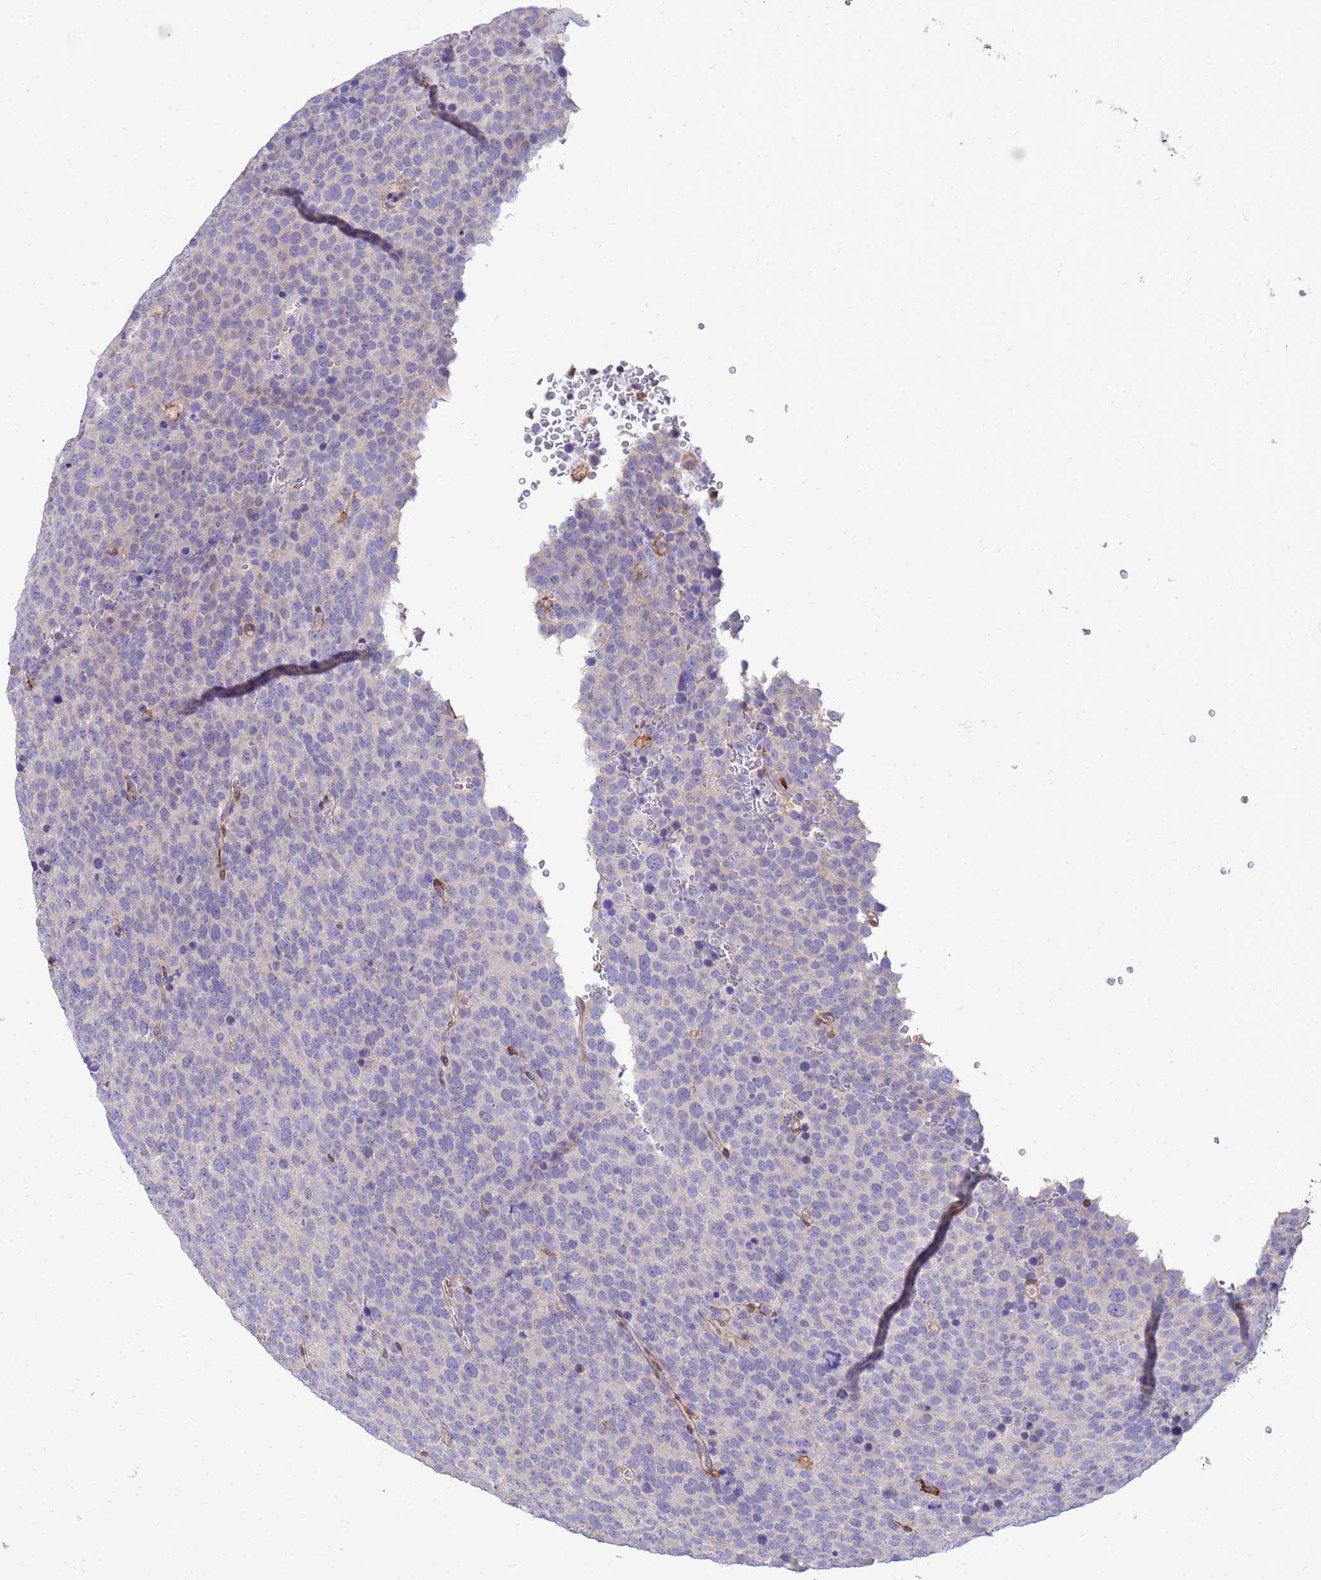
{"staining": {"intensity": "negative", "quantity": "none", "location": "none"}, "tissue": "testis cancer", "cell_type": "Tumor cells", "image_type": "cancer", "snomed": [{"axis": "morphology", "description": "Seminoma, NOS"}, {"axis": "topography", "description": "Testis"}], "caption": "Testis cancer (seminoma) was stained to show a protein in brown. There is no significant positivity in tumor cells. Nuclei are stained in blue.", "gene": "DBNDD2", "patient": {"sex": "male", "age": 71}}